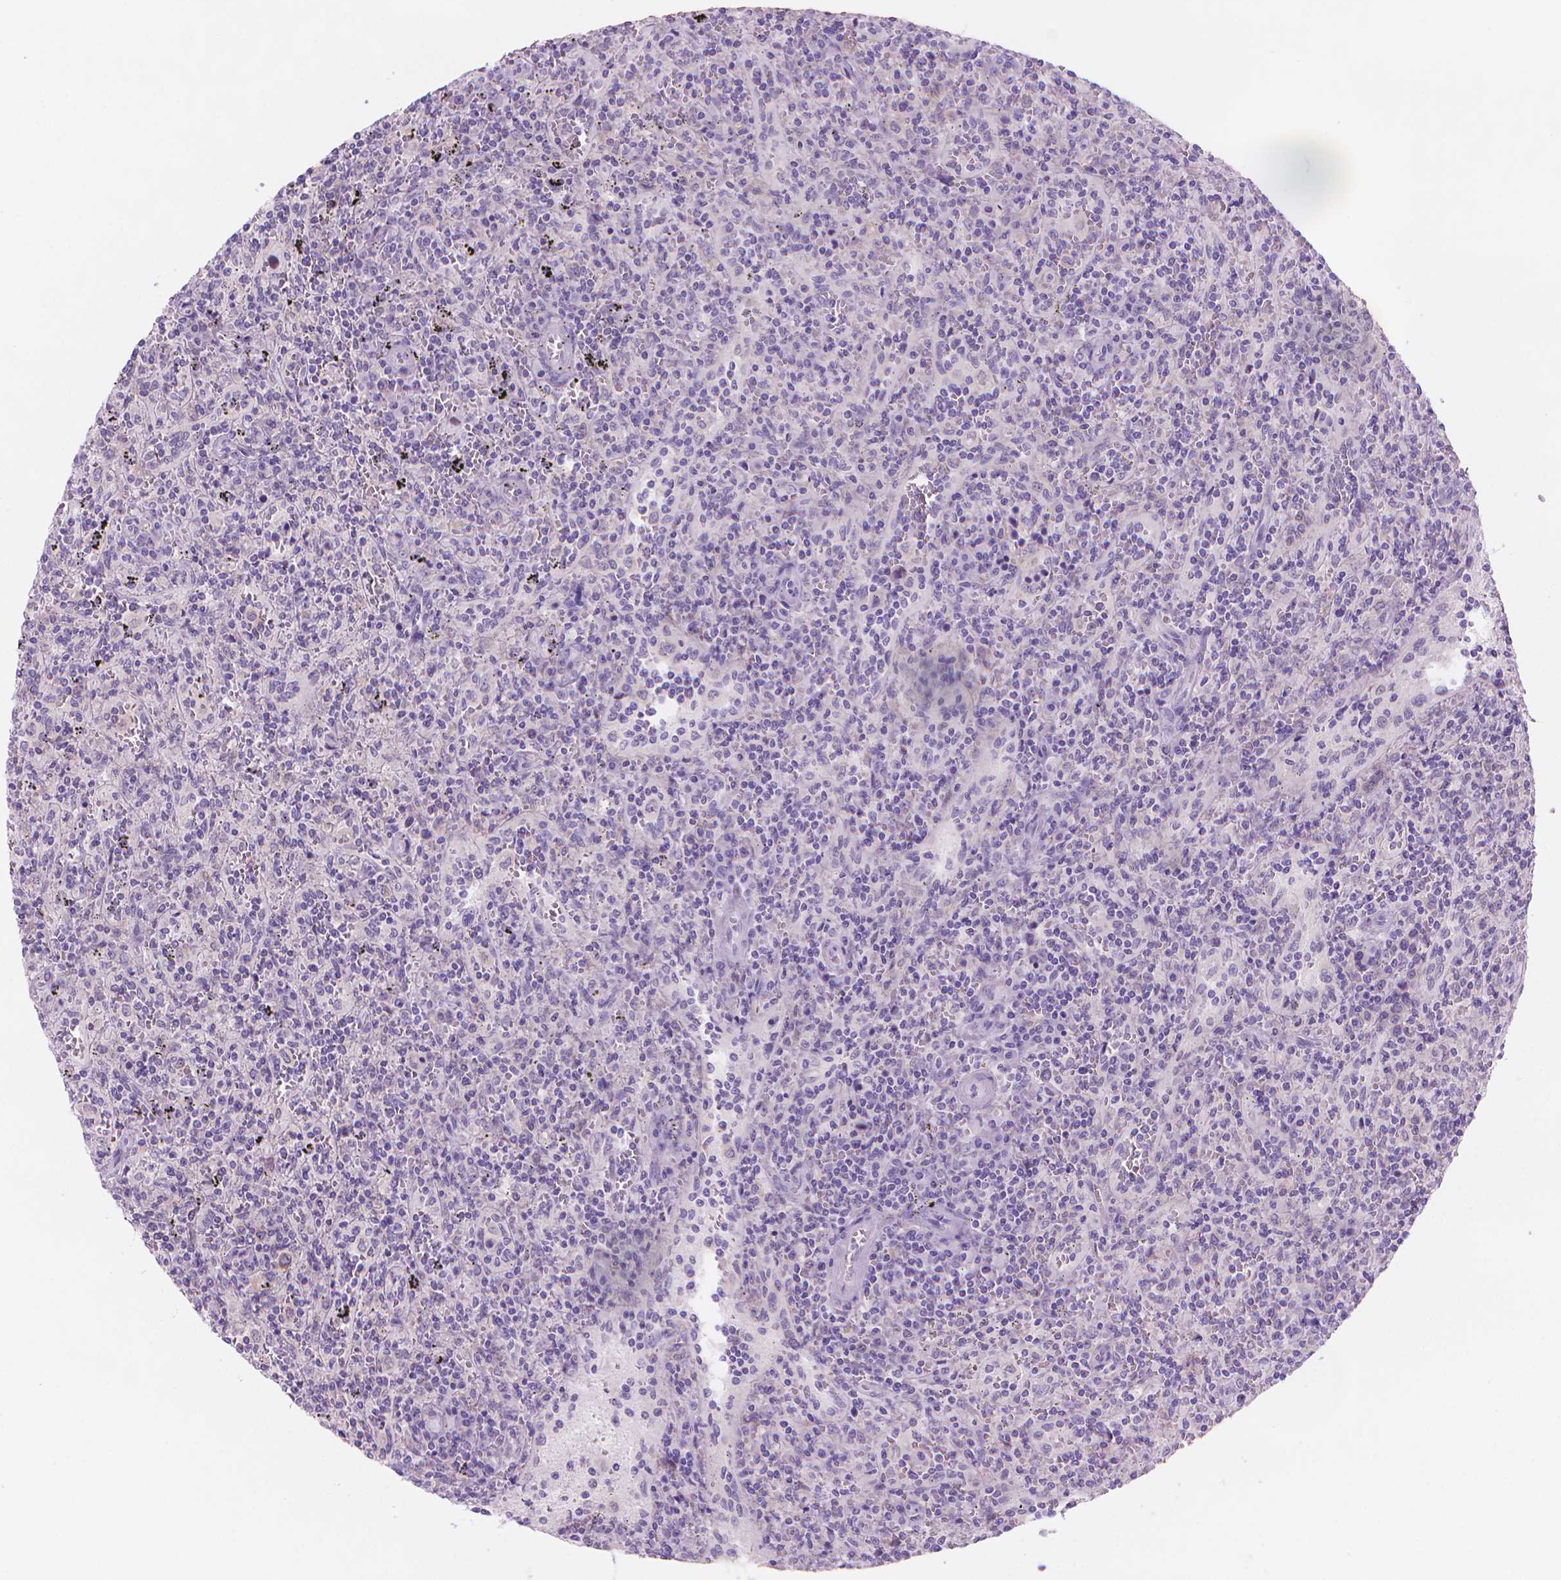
{"staining": {"intensity": "negative", "quantity": "none", "location": "none"}, "tissue": "lymphoma", "cell_type": "Tumor cells", "image_type": "cancer", "snomed": [{"axis": "morphology", "description": "Malignant lymphoma, non-Hodgkin's type, Low grade"}, {"axis": "topography", "description": "Spleen"}], "caption": "Image shows no significant protein positivity in tumor cells of lymphoma.", "gene": "ENSG00000187186", "patient": {"sex": "male", "age": 62}}